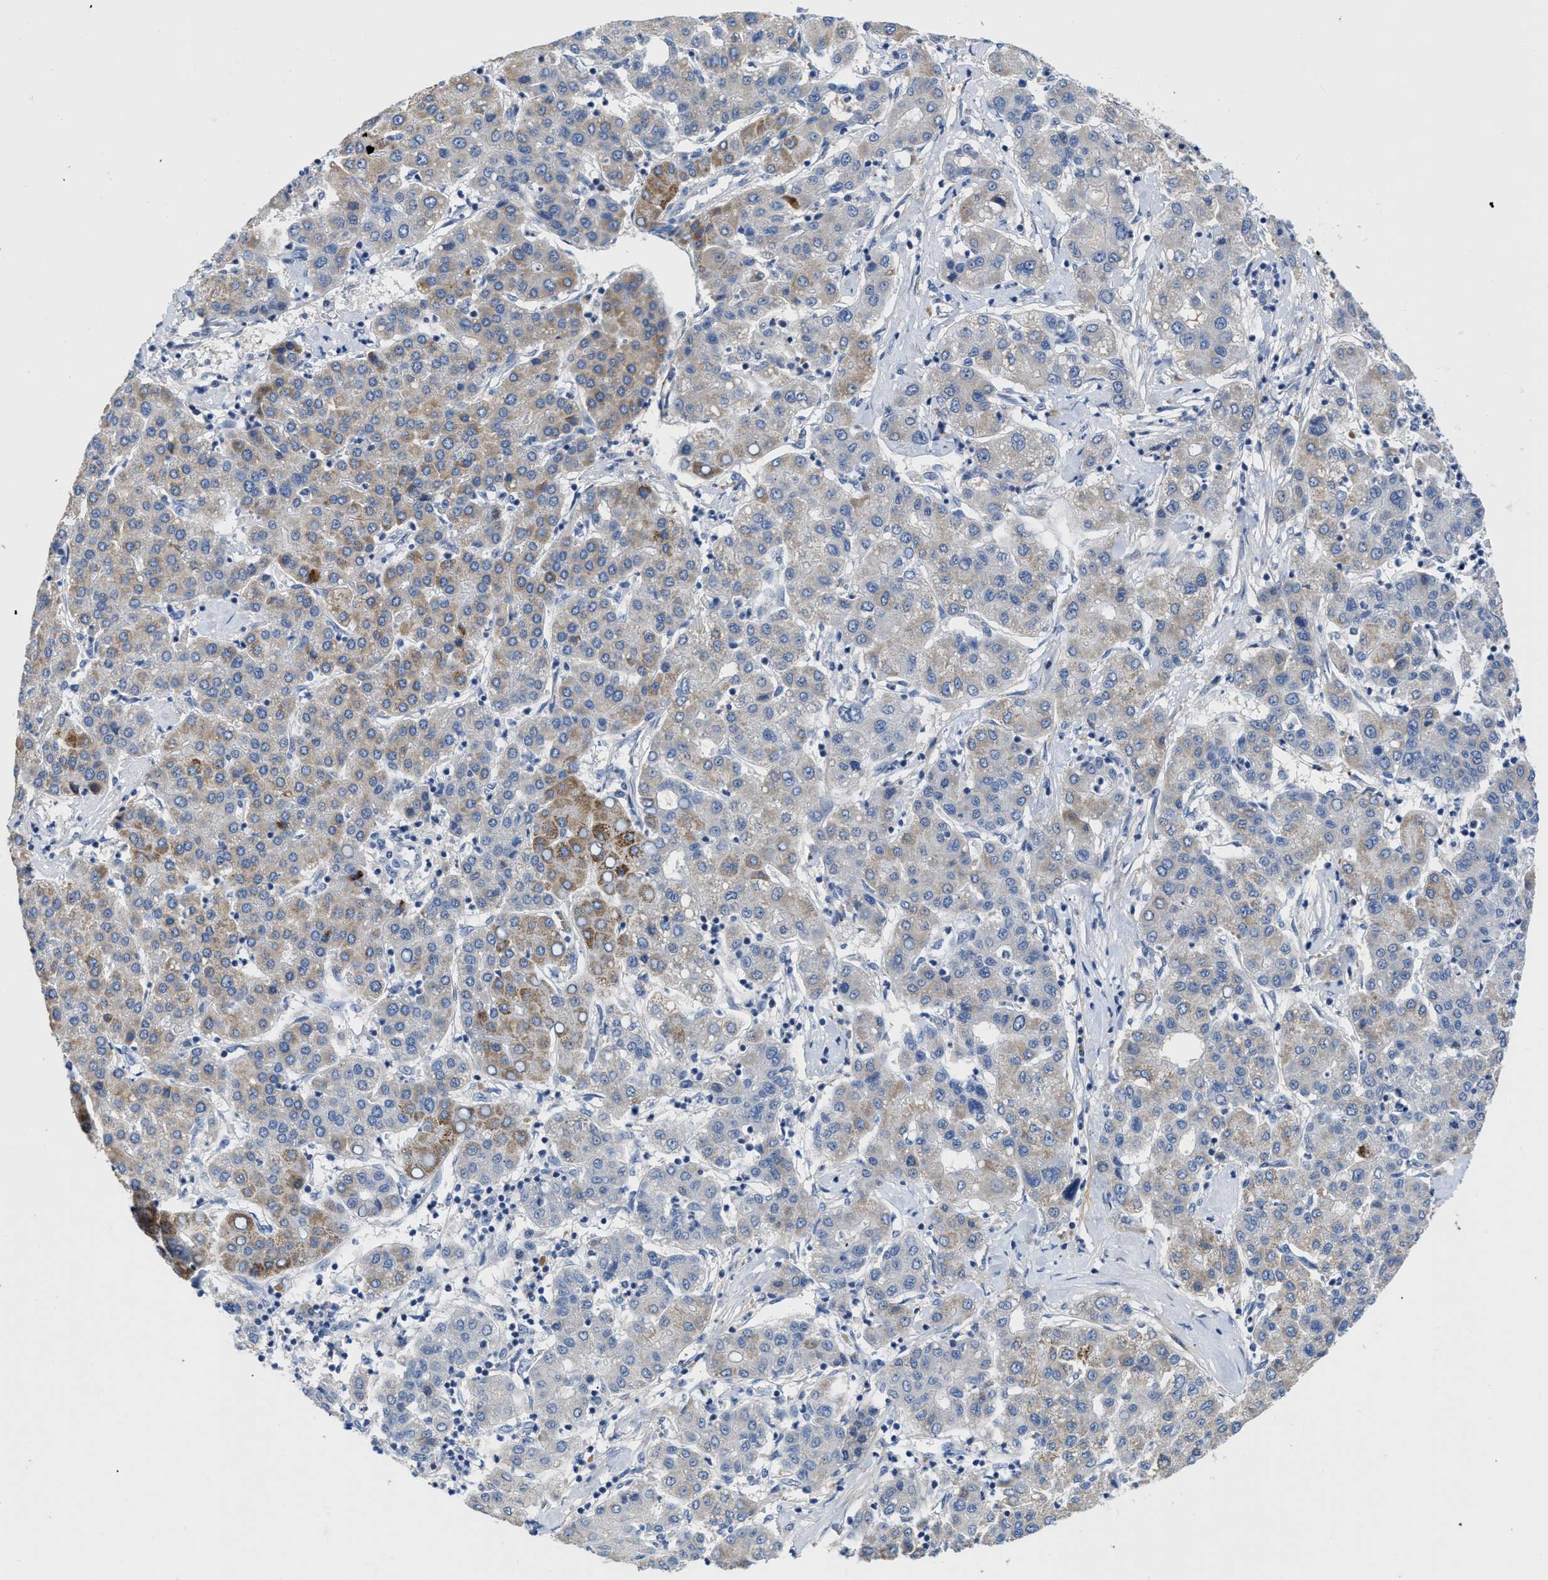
{"staining": {"intensity": "weak", "quantity": "25%-75%", "location": "cytoplasmic/membranous"}, "tissue": "liver cancer", "cell_type": "Tumor cells", "image_type": "cancer", "snomed": [{"axis": "morphology", "description": "Carcinoma, Hepatocellular, NOS"}, {"axis": "topography", "description": "Liver"}], "caption": "The immunohistochemical stain labels weak cytoplasmic/membranous staining in tumor cells of liver hepatocellular carcinoma tissue.", "gene": "OR9K2", "patient": {"sex": "male", "age": 65}}